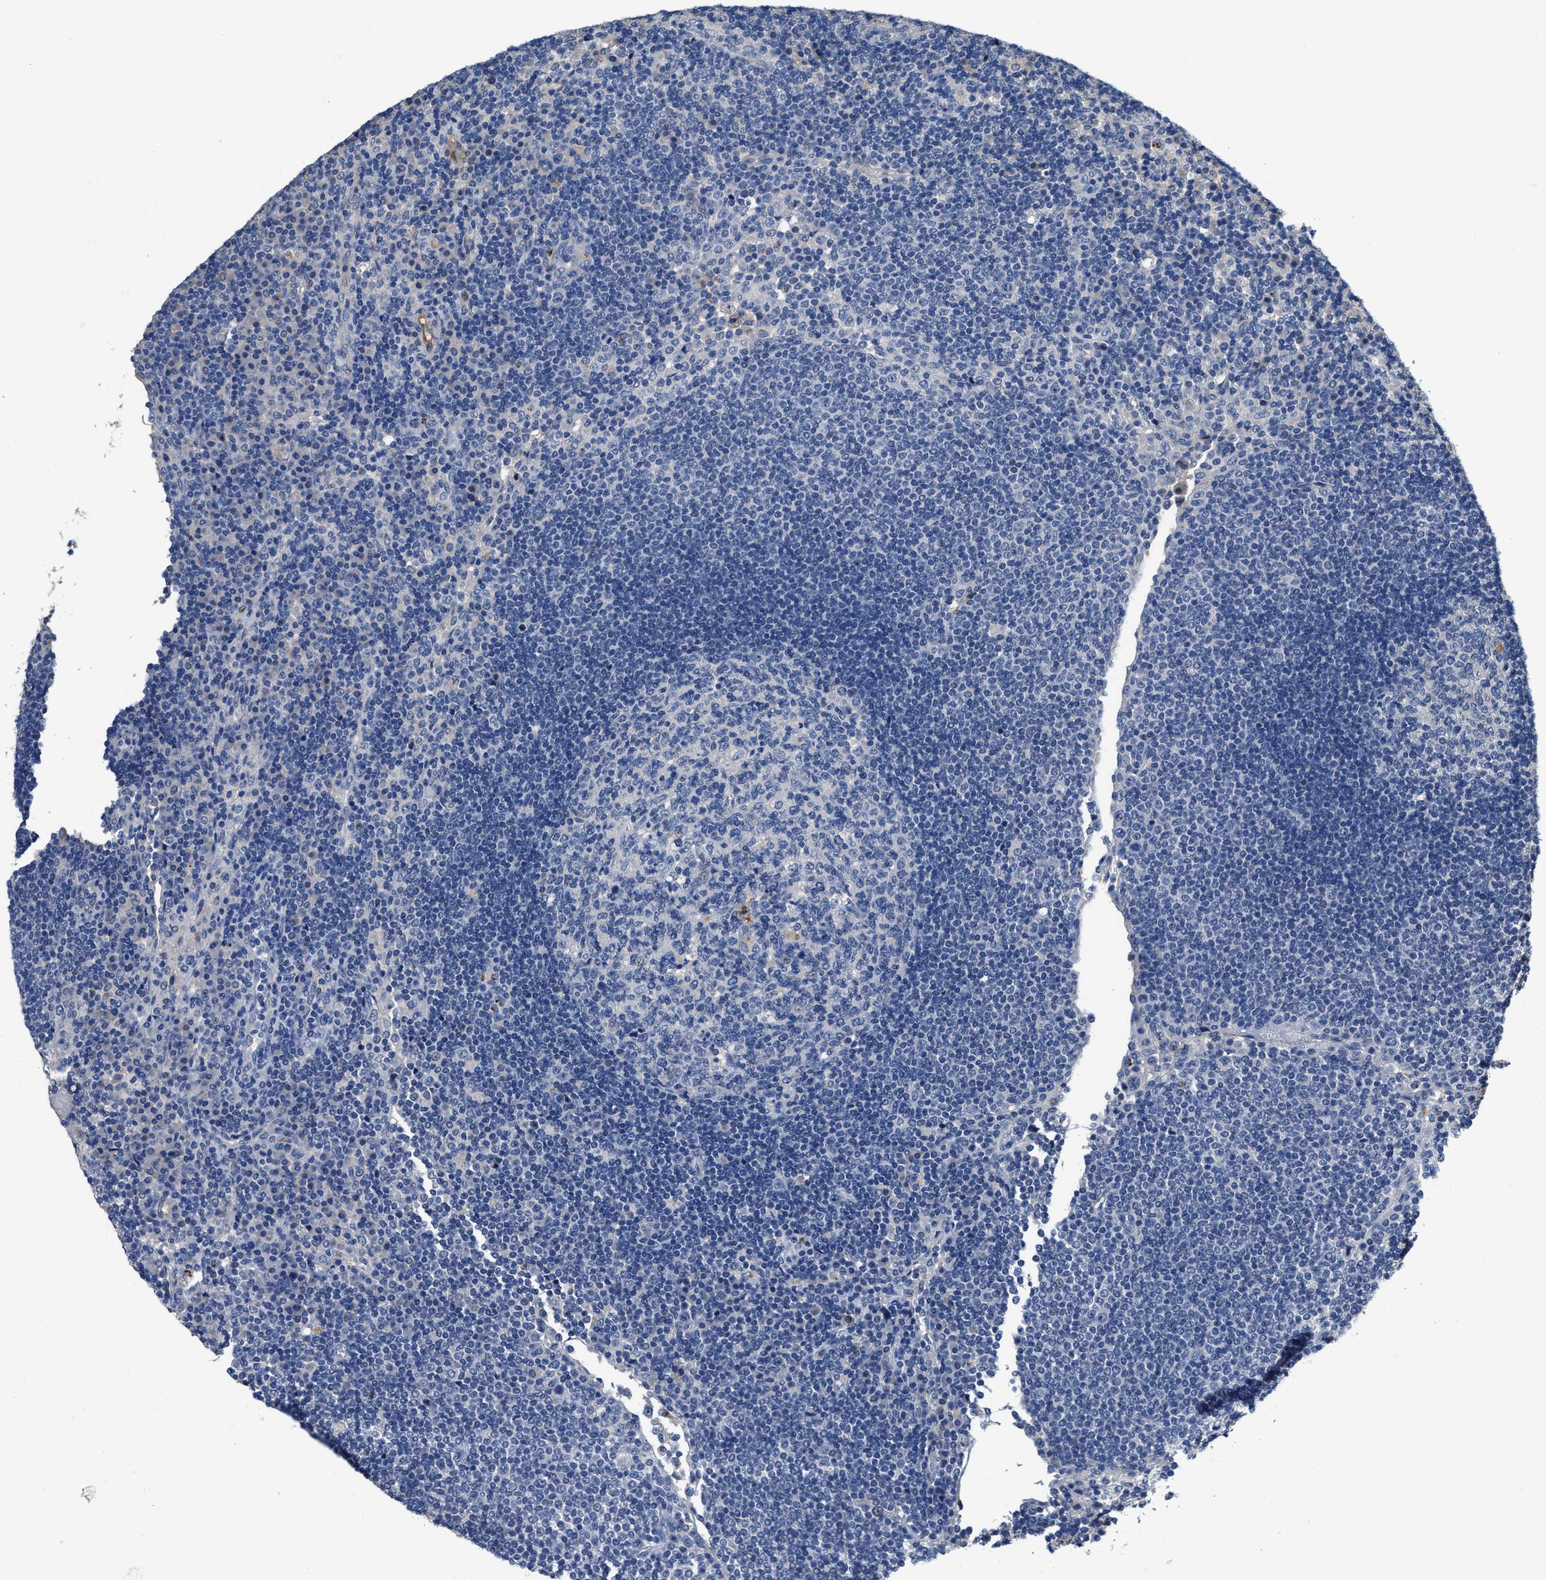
{"staining": {"intensity": "negative", "quantity": "none", "location": "none"}, "tissue": "lymph node", "cell_type": "Germinal center cells", "image_type": "normal", "snomed": [{"axis": "morphology", "description": "Normal tissue, NOS"}, {"axis": "topography", "description": "Lymph node"}], "caption": "An IHC micrograph of benign lymph node is shown. There is no staining in germinal center cells of lymph node. (DAB (3,3'-diaminobenzidine) immunohistochemistry (IHC) visualized using brightfield microscopy, high magnification).", "gene": "PEG10", "patient": {"sex": "female", "age": 53}}